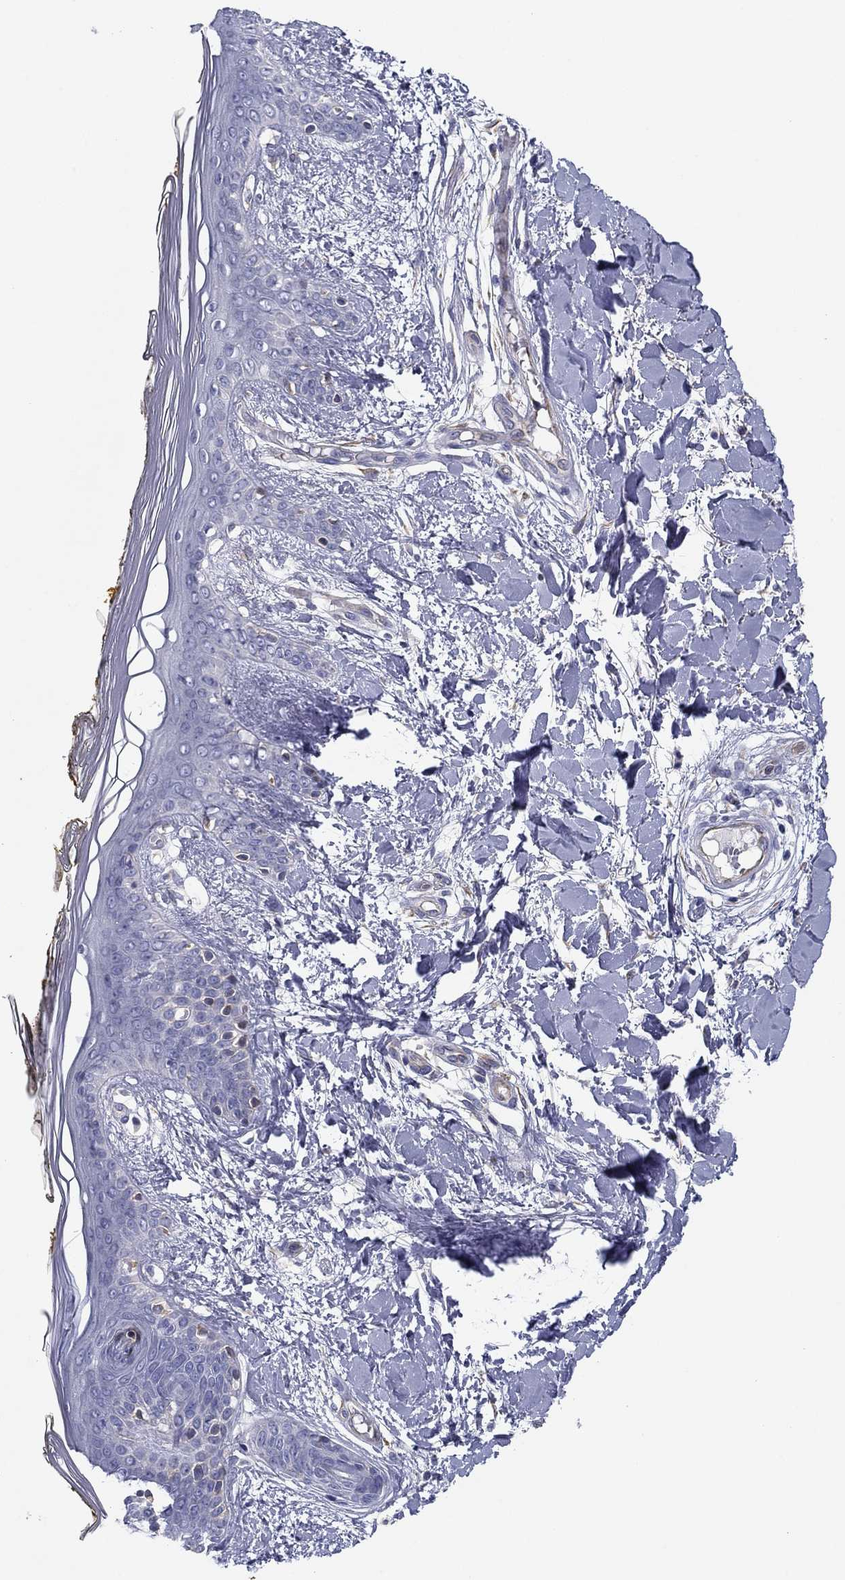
{"staining": {"intensity": "negative", "quantity": "none", "location": "none"}, "tissue": "skin", "cell_type": "Fibroblasts", "image_type": "normal", "snomed": [{"axis": "morphology", "description": "Normal tissue, NOS"}, {"axis": "topography", "description": "Skin"}], "caption": "DAB (3,3'-diaminobenzidine) immunohistochemical staining of normal human skin reveals no significant positivity in fibroblasts.", "gene": "SEPTIN3", "patient": {"sex": "female", "age": 34}}